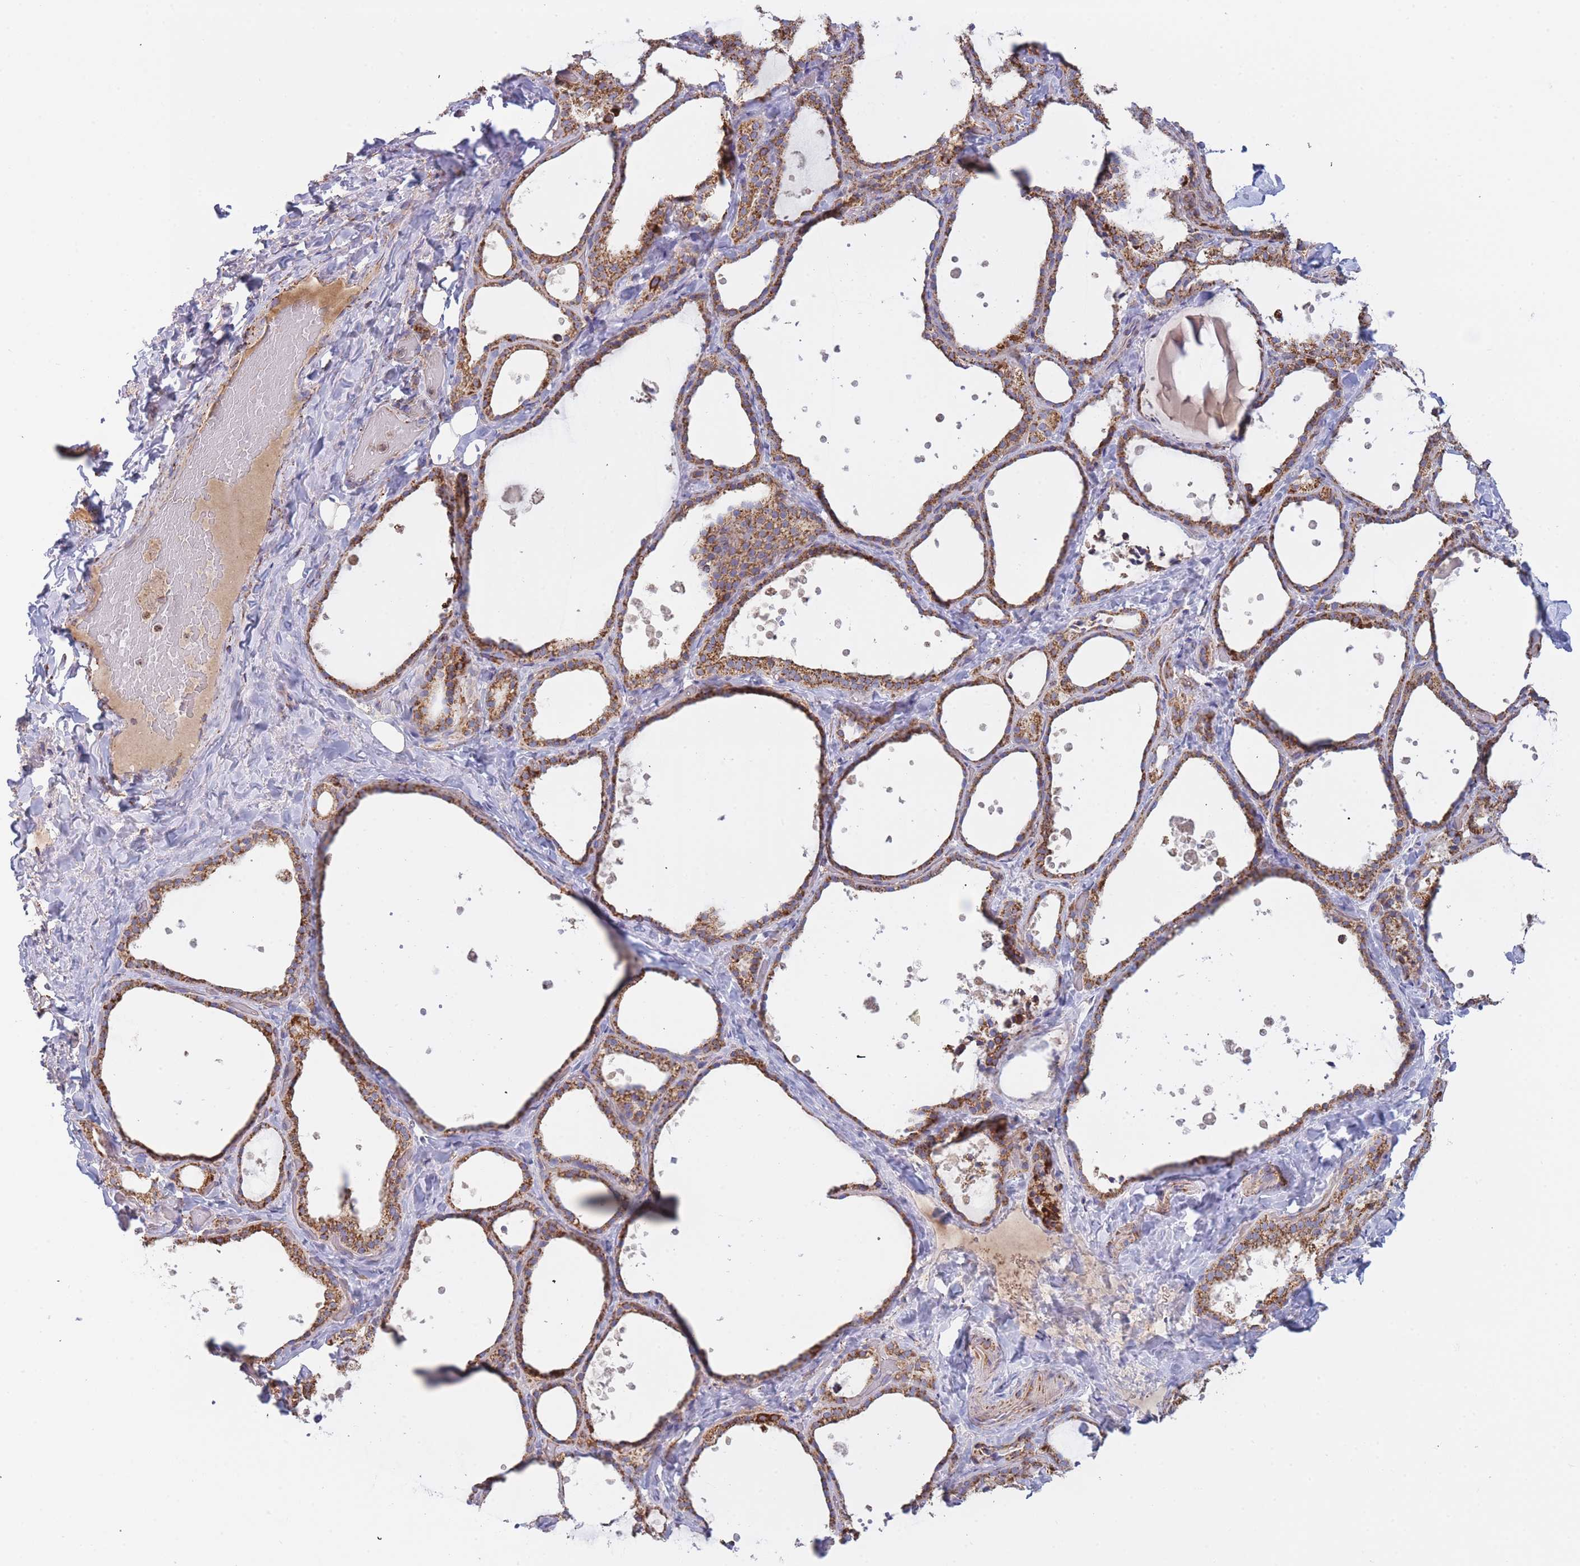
{"staining": {"intensity": "moderate", "quantity": ">75%", "location": "cytoplasmic/membranous"}, "tissue": "thyroid gland", "cell_type": "Glandular cells", "image_type": "normal", "snomed": [{"axis": "morphology", "description": "Normal tissue, NOS"}, {"axis": "topography", "description": "Thyroid gland"}], "caption": "Immunohistochemical staining of benign human thyroid gland shows medium levels of moderate cytoplasmic/membranous positivity in approximately >75% of glandular cells.", "gene": "MRPL17", "patient": {"sex": "female", "age": 44}}